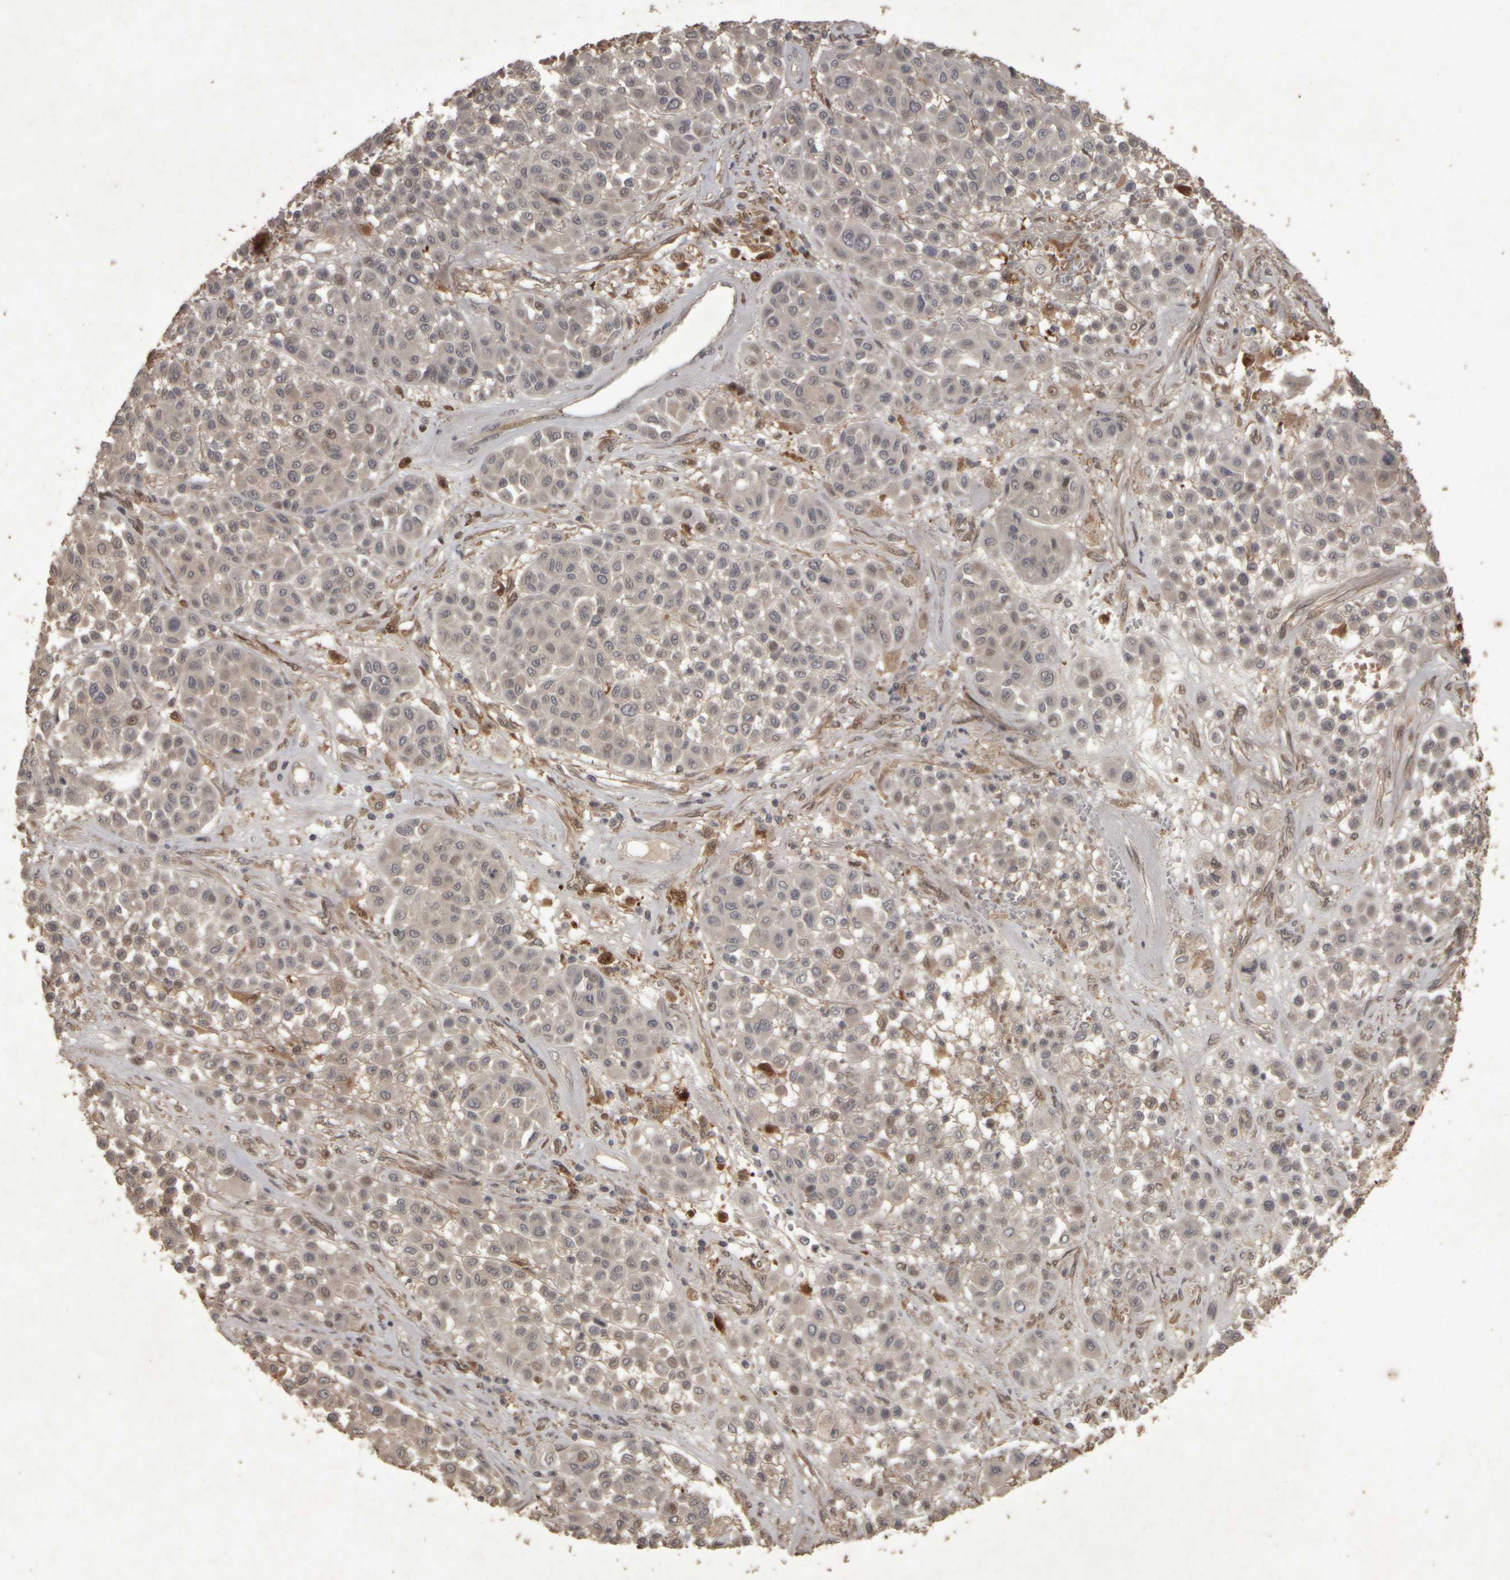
{"staining": {"intensity": "weak", "quantity": "<25%", "location": "nuclear"}, "tissue": "melanoma", "cell_type": "Tumor cells", "image_type": "cancer", "snomed": [{"axis": "morphology", "description": "Malignant melanoma, Metastatic site"}, {"axis": "topography", "description": "Soft tissue"}], "caption": "Photomicrograph shows no significant protein positivity in tumor cells of melanoma. (DAB immunohistochemistry (IHC) with hematoxylin counter stain).", "gene": "ACO1", "patient": {"sex": "male", "age": 41}}